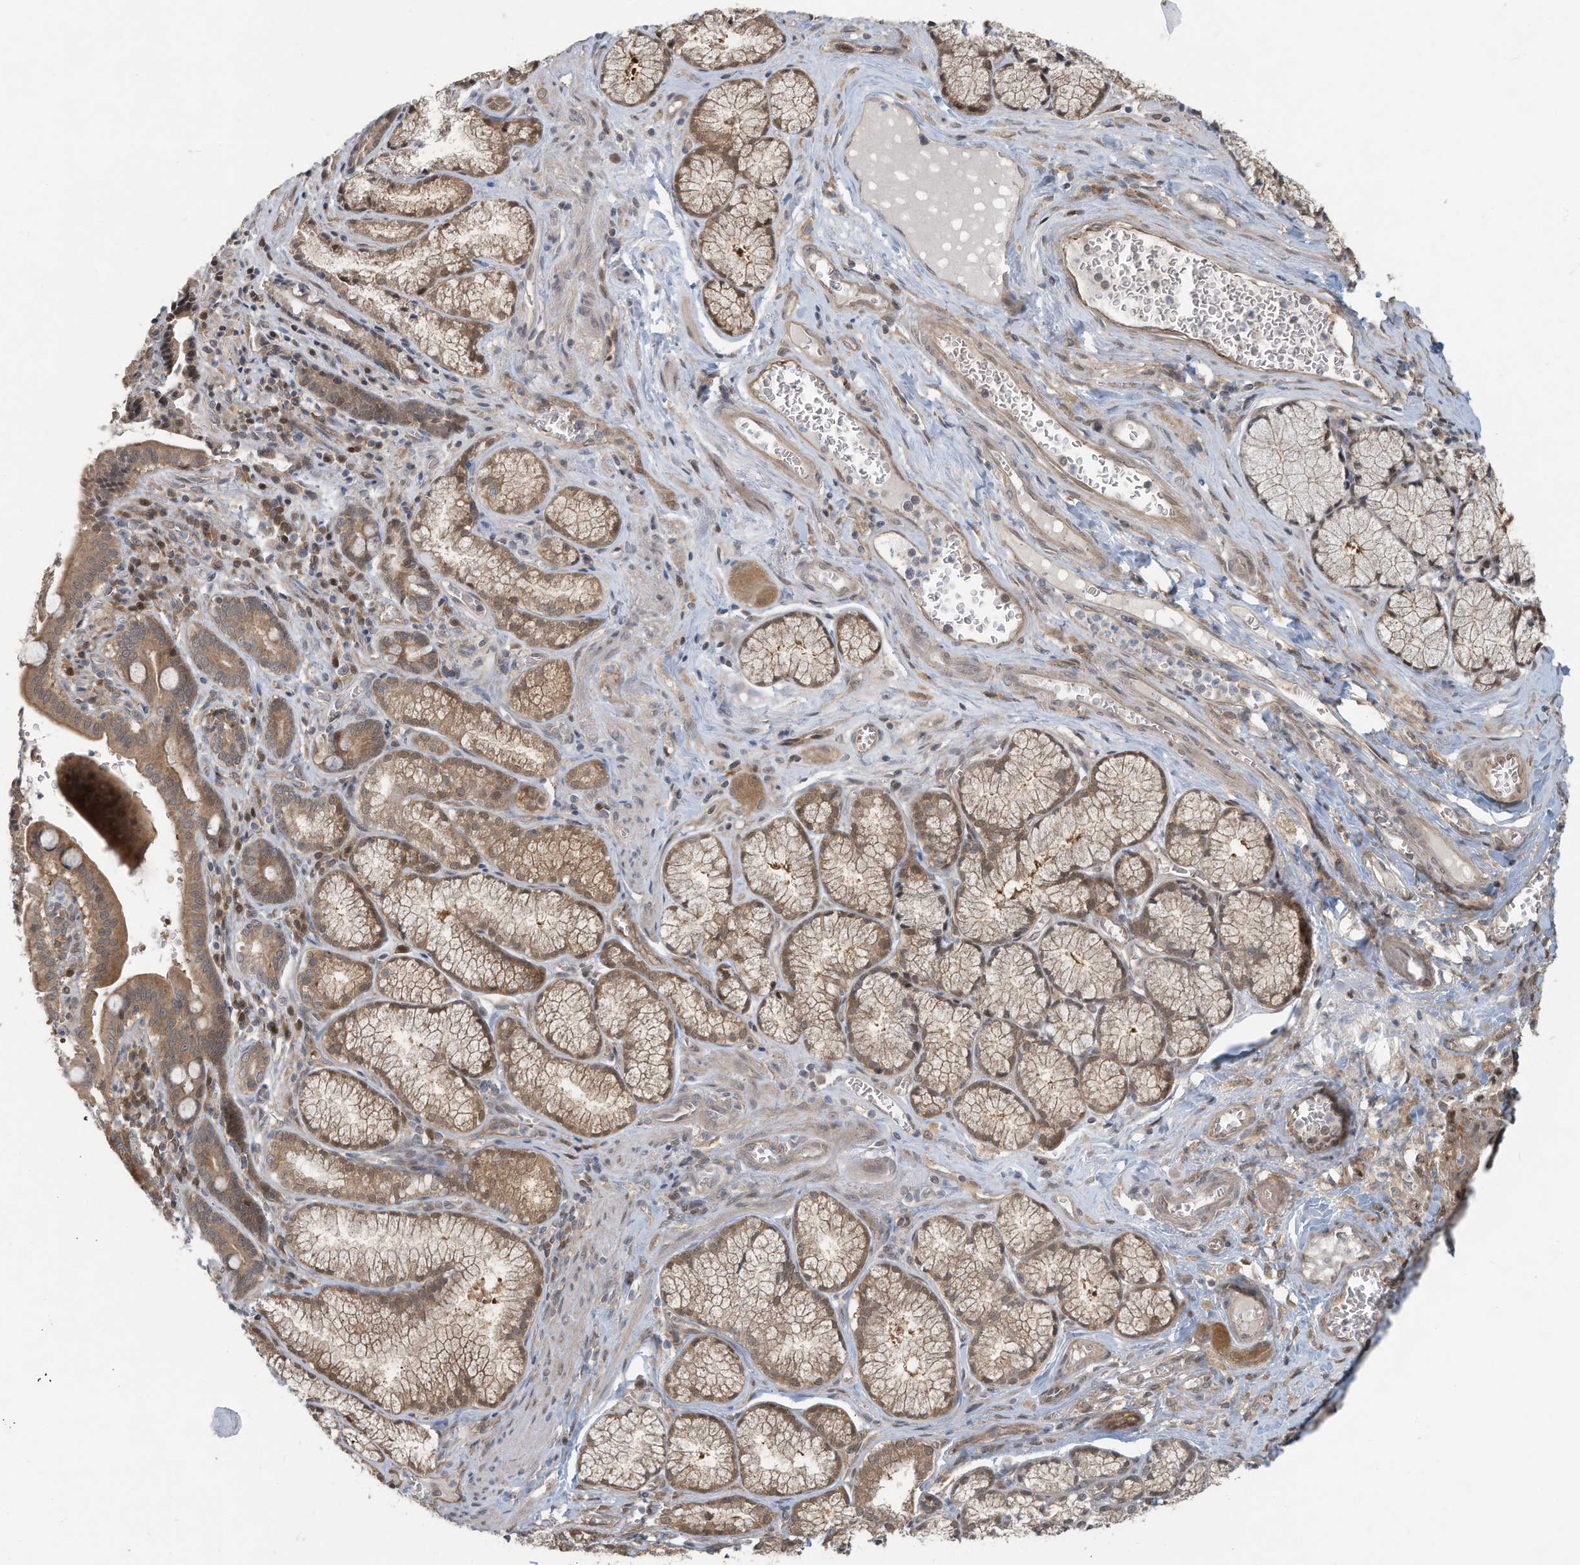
{"staining": {"intensity": "moderate", "quantity": ">75%", "location": "cytoplasmic/membranous"}, "tissue": "pancreatic cancer", "cell_type": "Tumor cells", "image_type": "cancer", "snomed": [{"axis": "morphology", "description": "Adenocarcinoma, NOS"}, {"axis": "topography", "description": "Pancreas"}], "caption": "Immunohistochemical staining of human pancreatic adenocarcinoma reveals moderate cytoplasmic/membranous protein expression in approximately >75% of tumor cells. Nuclei are stained in blue.", "gene": "ERI2", "patient": {"sex": "male", "age": 70}}